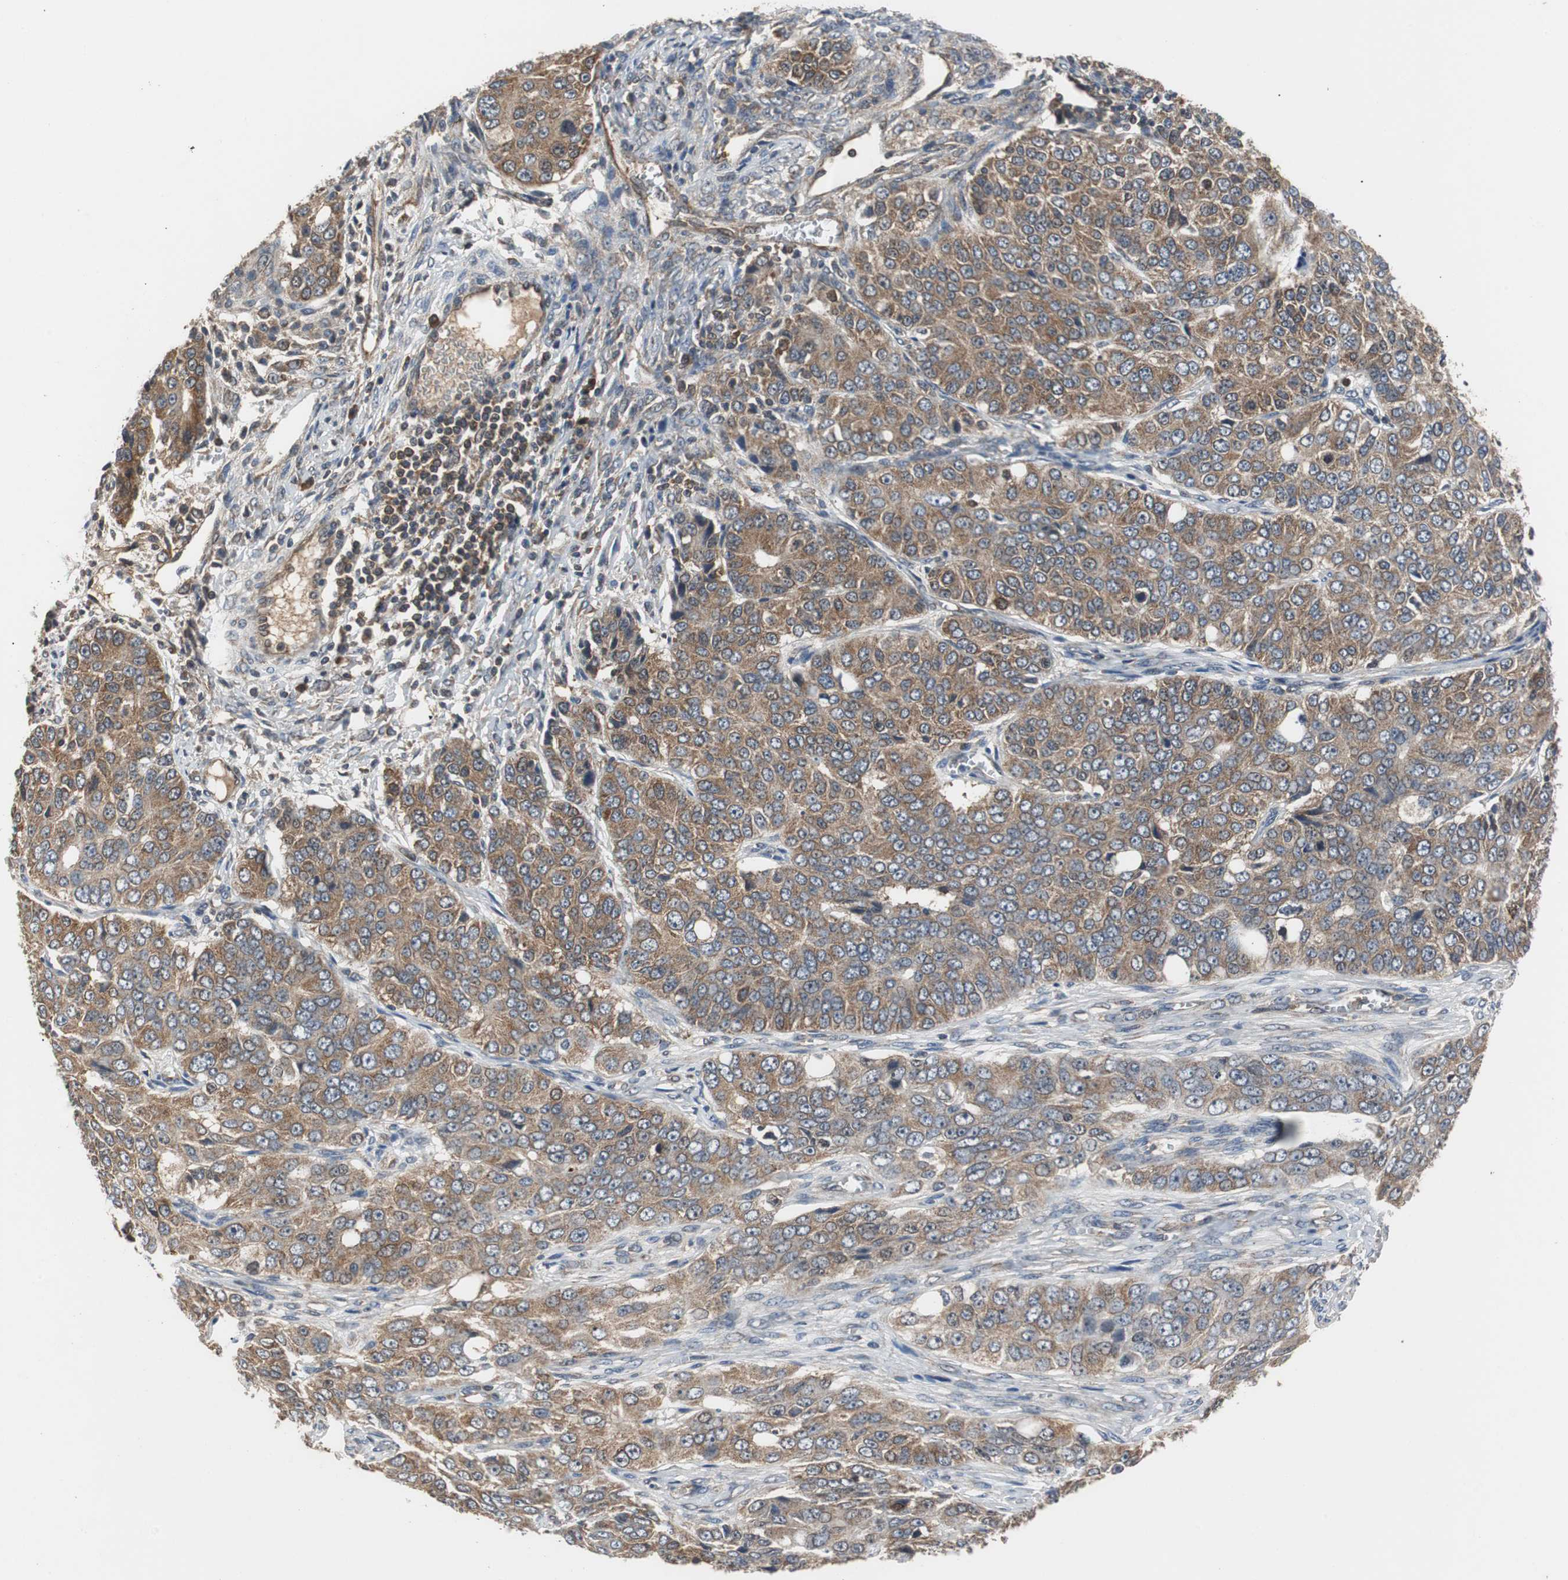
{"staining": {"intensity": "moderate", "quantity": ">75%", "location": "cytoplasmic/membranous"}, "tissue": "ovarian cancer", "cell_type": "Tumor cells", "image_type": "cancer", "snomed": [{"axis": "morphology", "description": "Carcinoma, endometroid"}, {"axis": "topography", "description": "Ovary"}], "caption": "A medium amount of moderate cytoplasmic/membranous staining is identified in approximately >75% of tumor cells in ovarian cancer tissue. (DAB IHC, brown staining for protein, blue staining for nuclei).", "gene": "VBP1", "patient": {"sex": "female", "age": 51}}